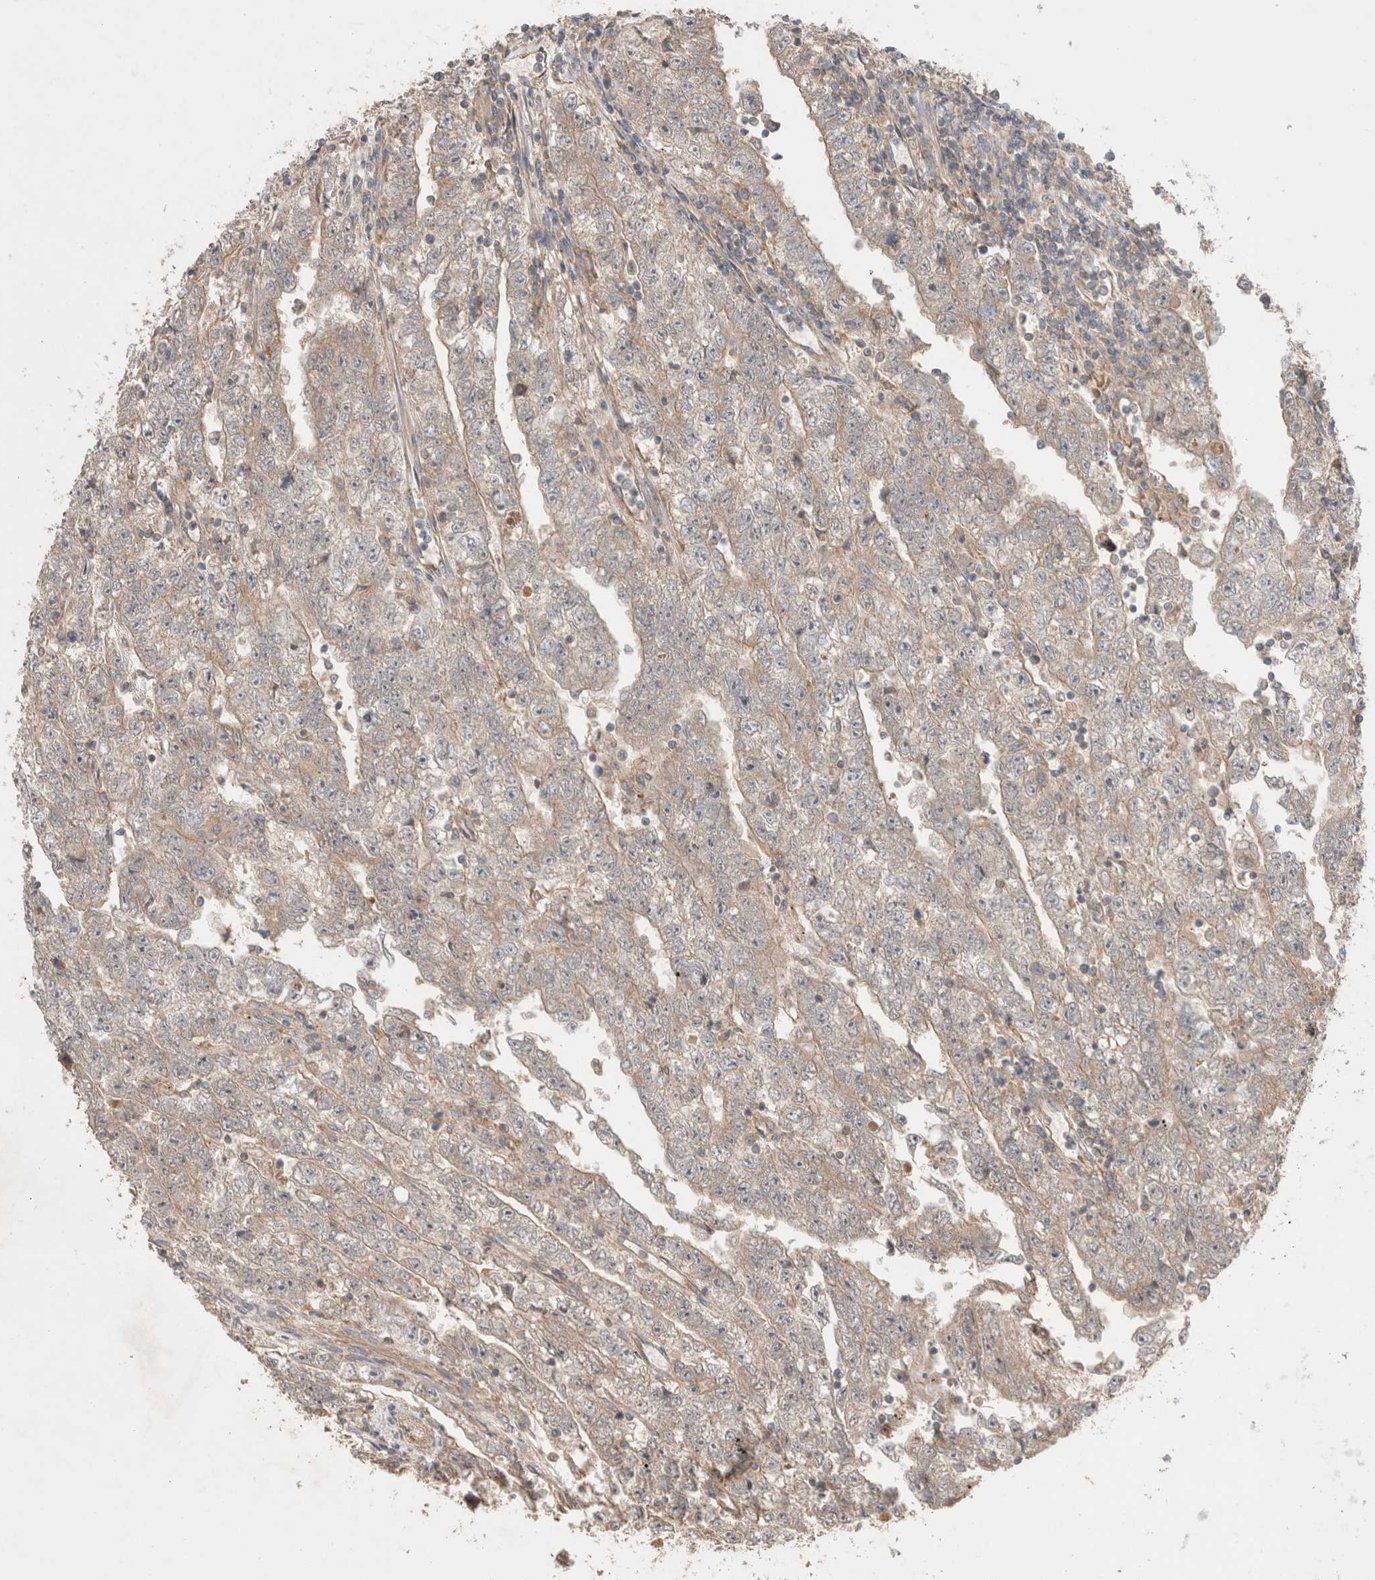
{"staining": {"intensity": "weak", "quantity": "25%-75%", "location": "cytoplasmic/membranous"}, "tissue": "testis cancer", "cell_type": "Tumor cells", "image_type": "cancer", "snomed": [{"axis": "morphology", "description": "Carcinoma, Embryonal, NOS"}, {"axis": "topography", "description": "Testis"}], "caption": "A high-resolution image shows immunohistochemistry staining of testis cancer (embryonal carcinoma), which displays weak cytoplasmic/membranous staining in about 25%-75% of tumor cells.", "gene": "SLC29A1", "patient": {"sex": "male", "age": 25}}